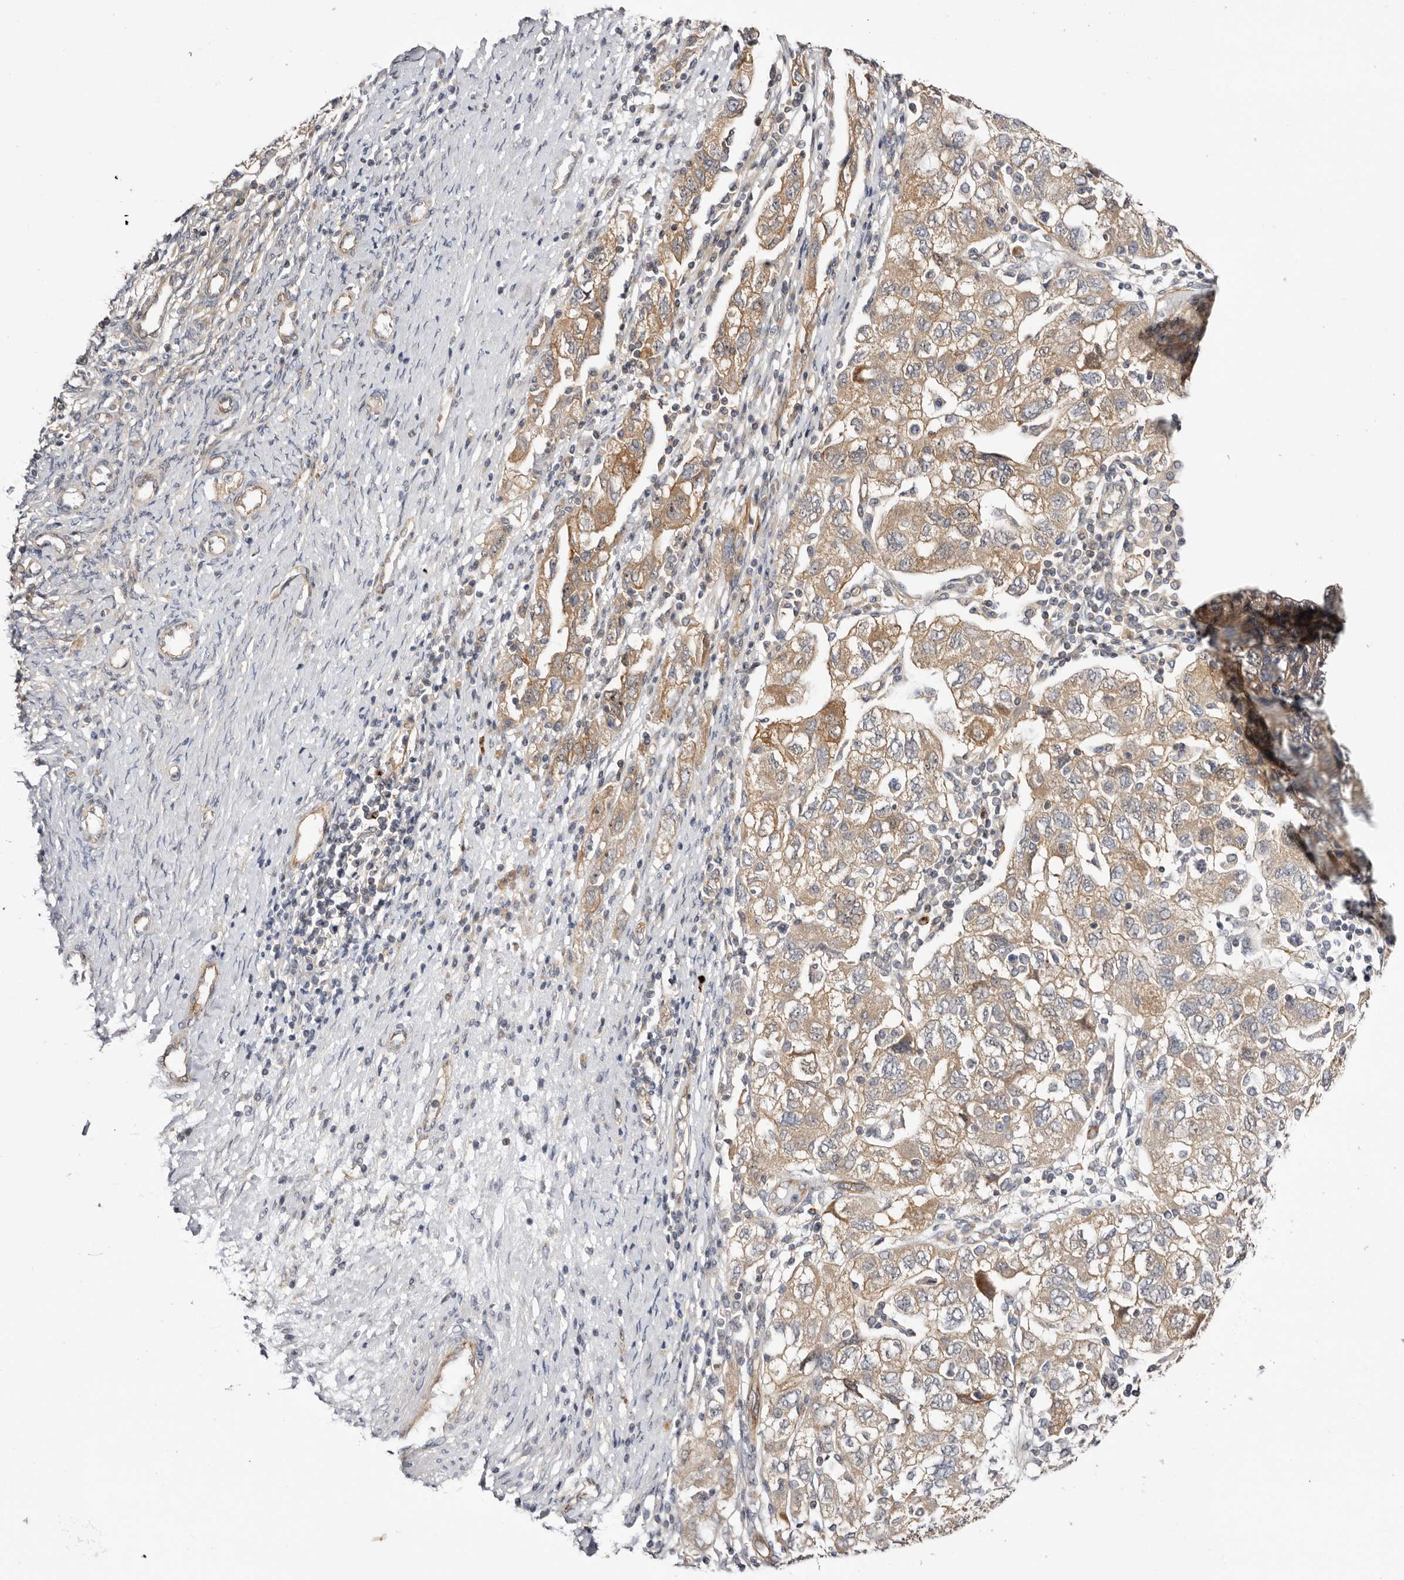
{"staining": {"intensity": "moderate", "quantity": ">75%", "location": "cytoplasmic/membranous"}, "tissue": "ovarian cancer", "cell_type": "Tumor cells", "image_type": "cancer", "snomed": [{"axis": "morphology", "description": "Carcinoma, NOS"}, {"axis": "morphology", "description": "Cystadenocarcinoma, serous, NOS"}, {"axis": "topography", "description": "Ovary"}], "caption": "Human carcinoma (ovarian) stained with a protein marker displays moderate staining in tumor cells.", "gene": "PANK4", "patient": {"sex": "female", "age": 69}}